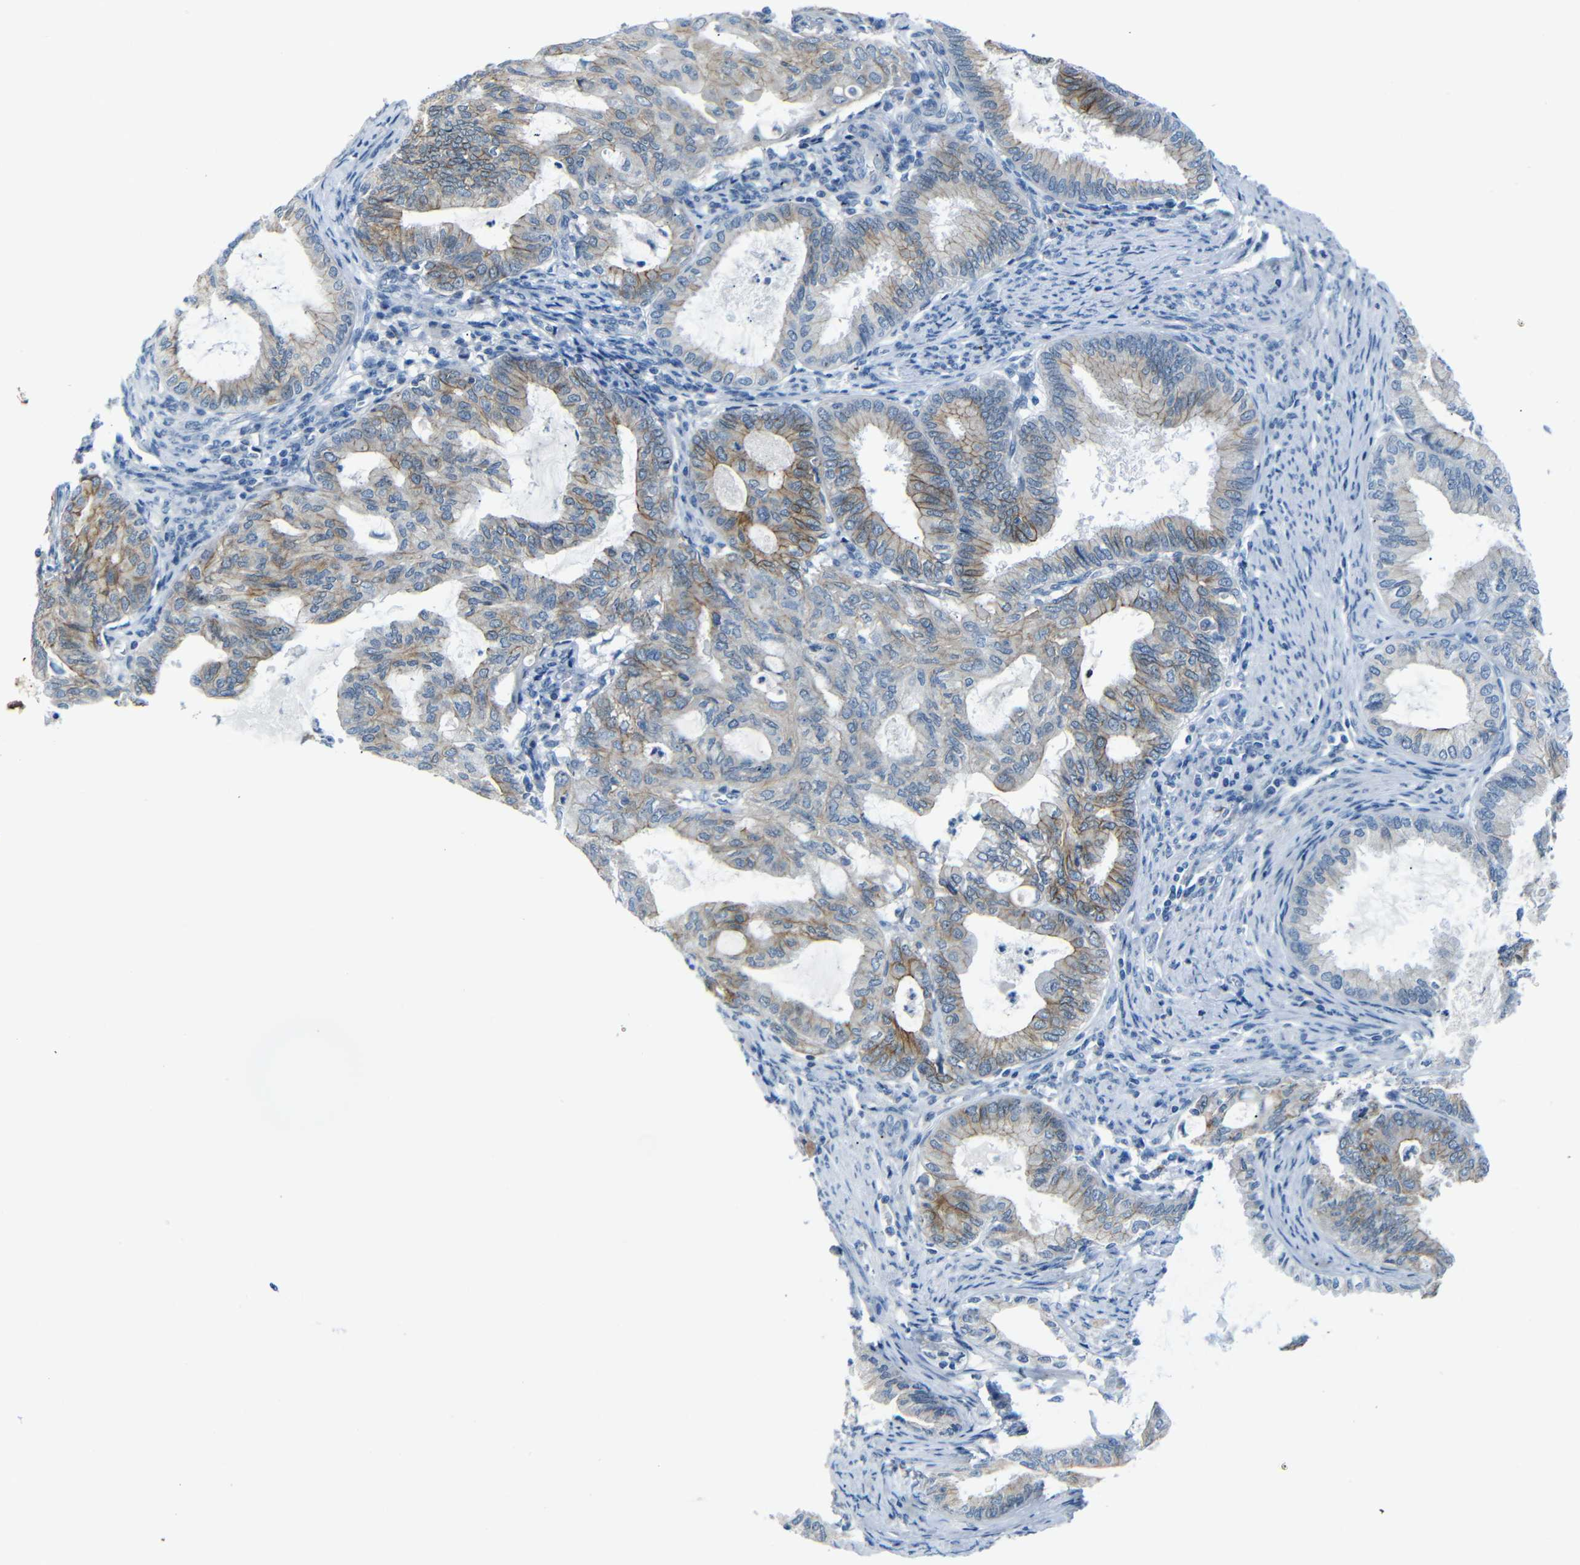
{"staining": {"intensity": "moderate", "quantity": "25%-75%", "location": "cytoplasmic/membranous"}, "tissue": "endometrial cancer", "cell_type": "Tumor cells", "image_type": "cancer", "snomed": [{"axis": "morphology", "description": "Adenocarcinoma, NOS"}, {"axis": "topography", "description": "Endometrium"}], "caption": "IHC of human endometrial adenocarcinoma reveals medium levels of moderate cytoplasmic/membranous positivity in about 25%-75% of tumor cells.", "gene": "ANK3", "patient": {"sex": "female", "age": 86}}